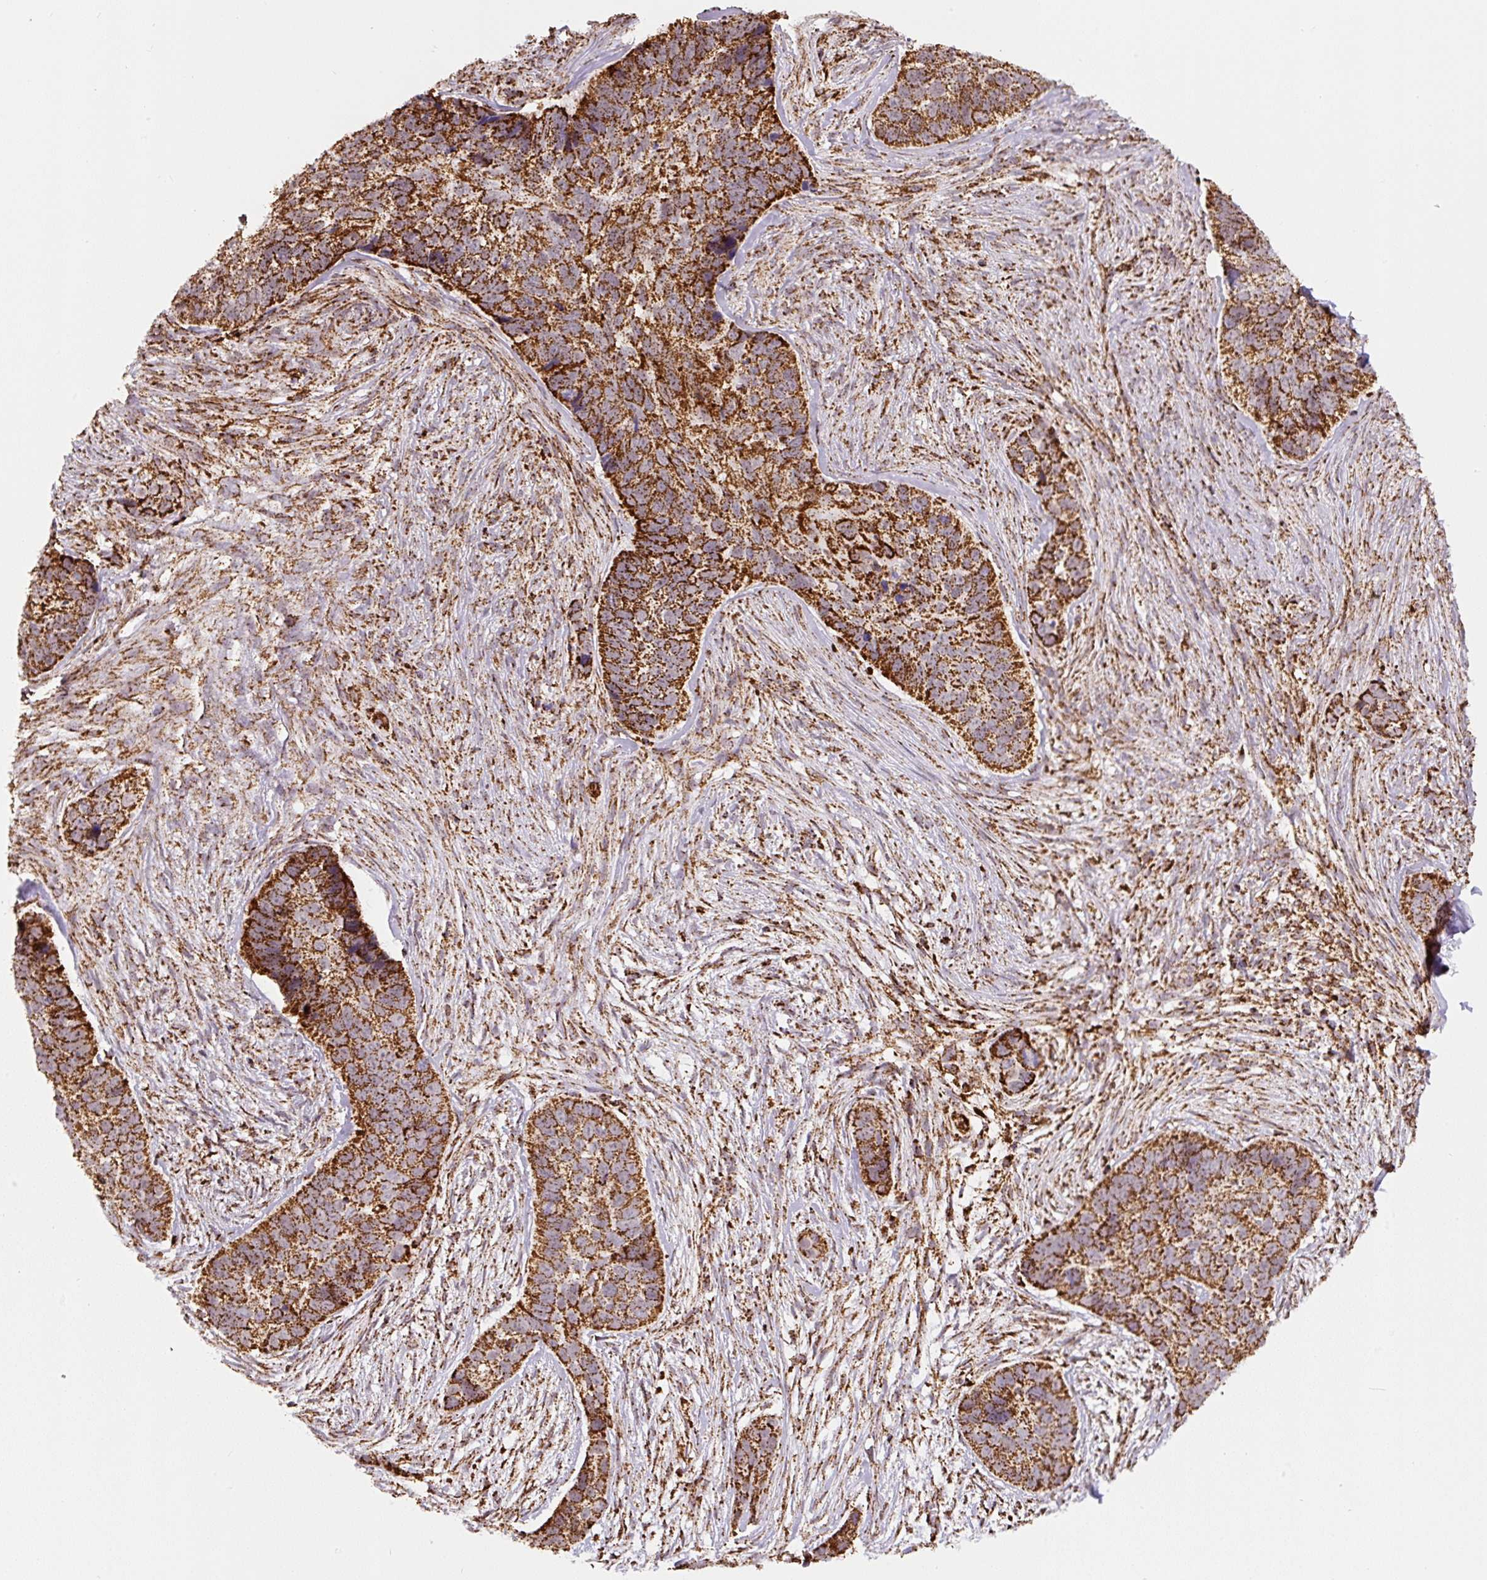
{"staining": {"intensity": "strong", "quantity": ">75%", "location": "cytoplasmic/membranous"}, "tissue": "skin cancer", "cell_type": "Tumor cells", "image_type": "cancer", "snomed": [{"axis": "morphology", "description": "Basal cell carcinoma"}, {"axis": "topography", "description": "Skin"}], "caption": "Immunohistochemistry (IHC) of human basal cell carcinoma (skin) demonstrates high levels of strong cytoplasmic/membranous positivity in about >75% of tumor cells.", "gene": "ATP5F1A", "patient": {"sex": "female", "age": 82}}